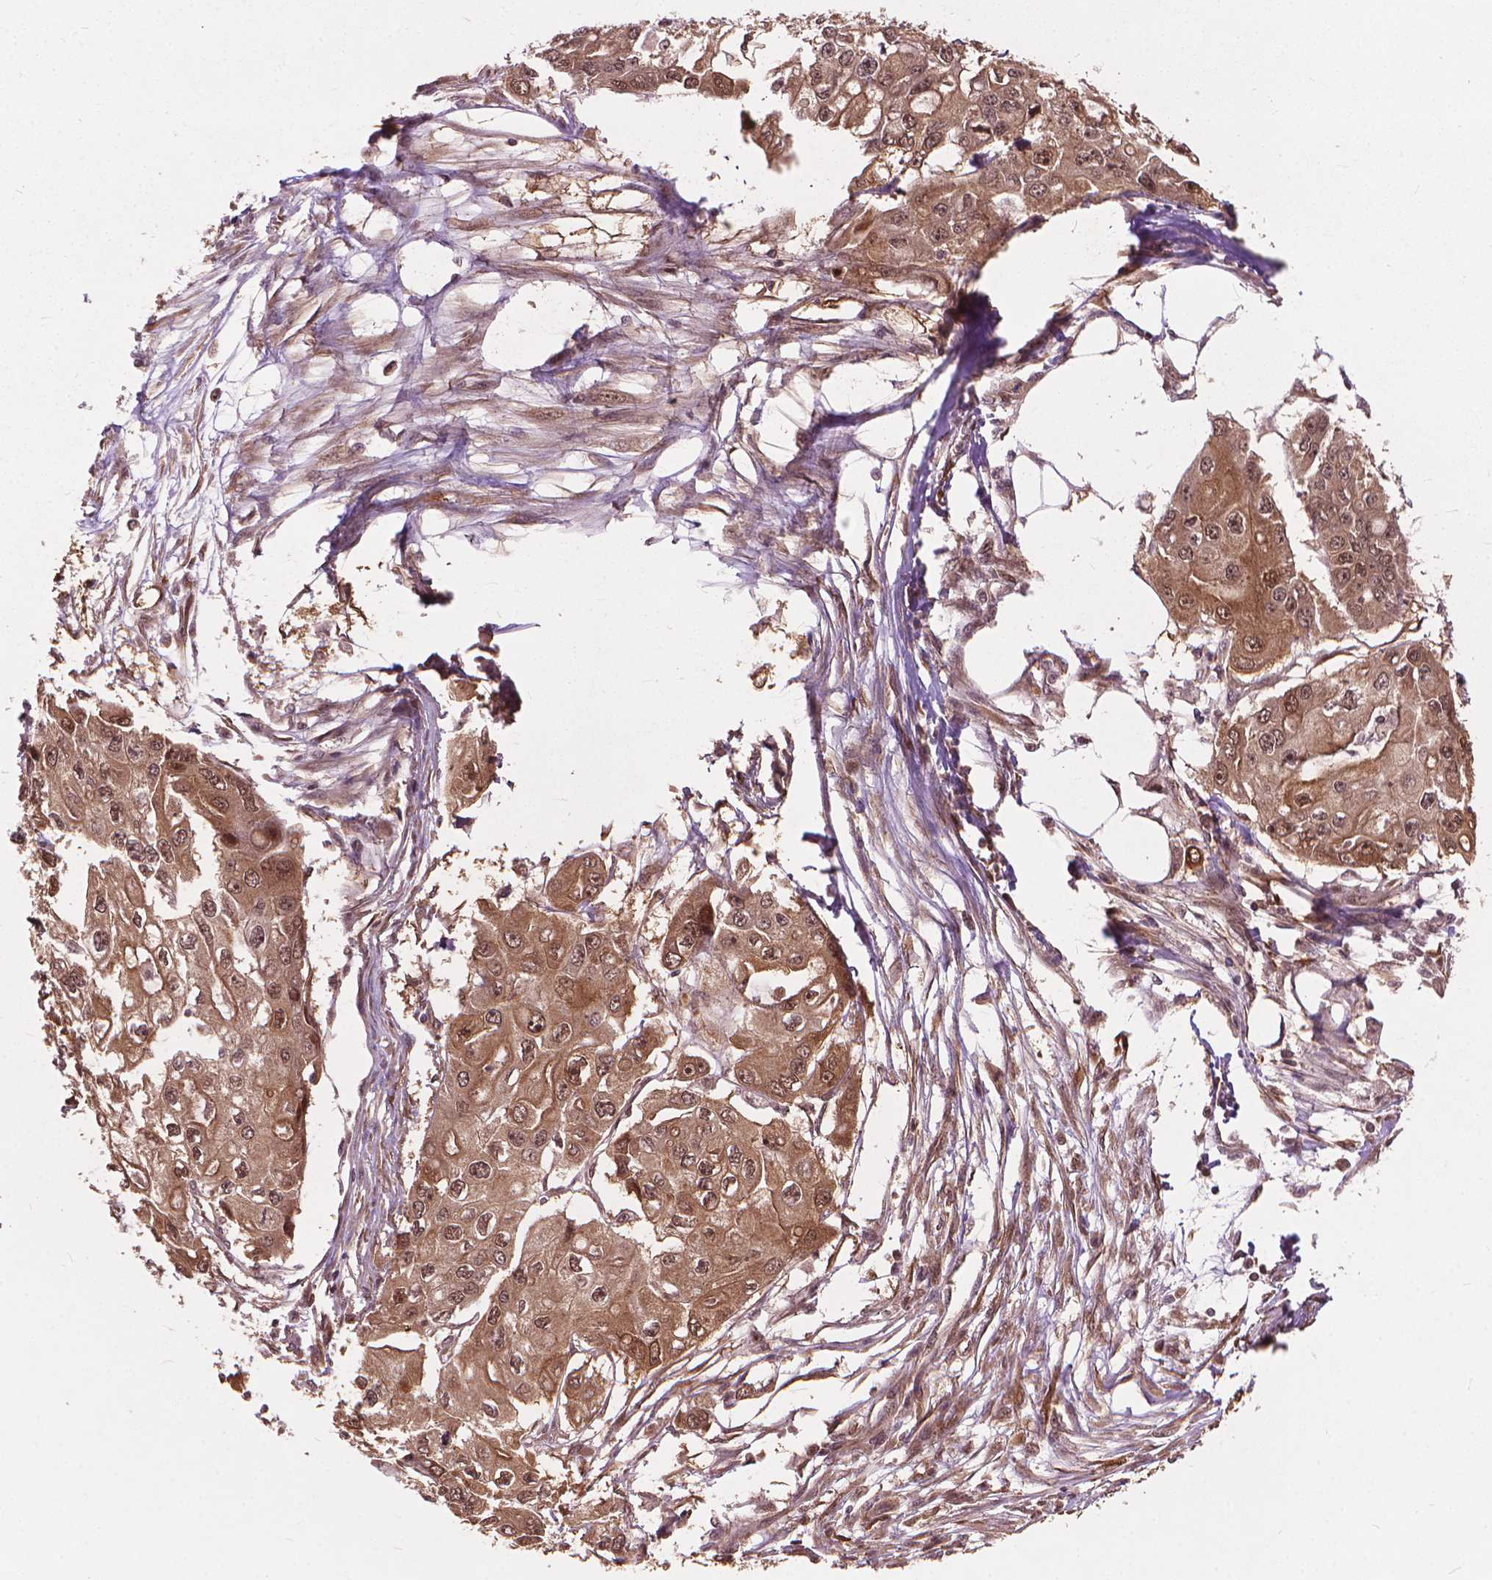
{"staining": {"intensity": "moderate", "quantity": ">75%", "location": "cytoplasmic/membranous,nuclear"}, "tissue": "ovarian cancer", "cell_type": "Tumor cells", "image_type": "cancer", "snomed": [{"axis": "morphology", "description": "Cystadenocarcinoma, serous, NOS"}, {"axis": "topography", "description": "Ovary"}], "caption": "Ovarian serous cystadenocarcinoma was stained to show a protein in brown. There is medium levels of moderate cytoplasmic/membranous and nuclear staining in about >75% of tumor cells.", "gene": "SSU72", "patient": {"sex": "female", "age": 56}}